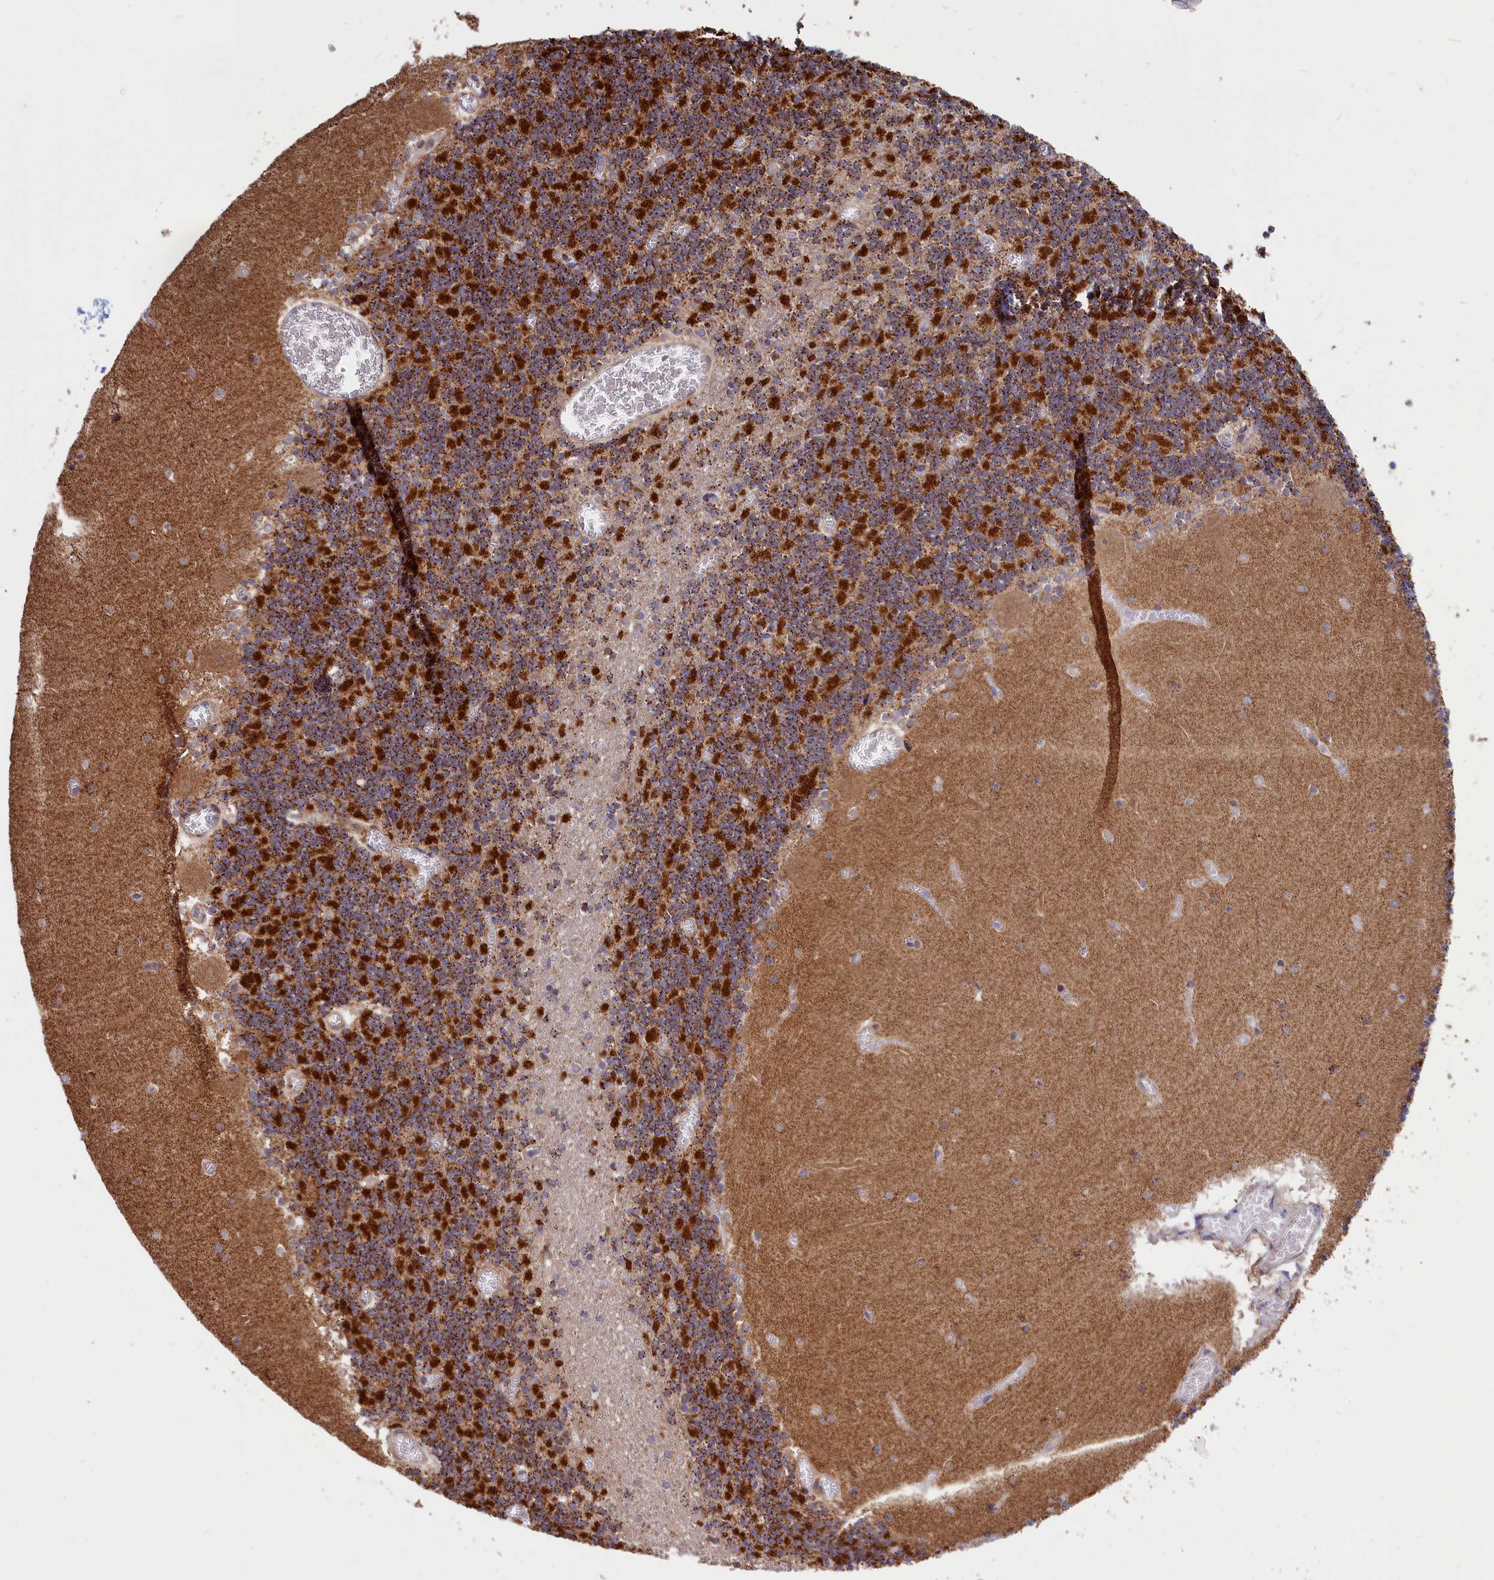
{"staining": {"intensity": "strong", "quantity": "25%-75%", "location": "cytoplasmic/membranous"}, "tissue": "cerebellum", "cell_type": "Cells in granular layer", "image_type": "normal", "snomed": [{"axis": "morphology", "description": "Normal tissue, NOS"}, {"axis": "topography", "description": "Cerebellum"}], "caption": "Immunohistochemistry of unremarkable human cerebellum exhibits high levels of strong cytoplasmic/membranous positivity in approximately 25%-75% of cells in granular layer.", "gene": "CEP44", "patient": {"sex": "female", "age": 28}}